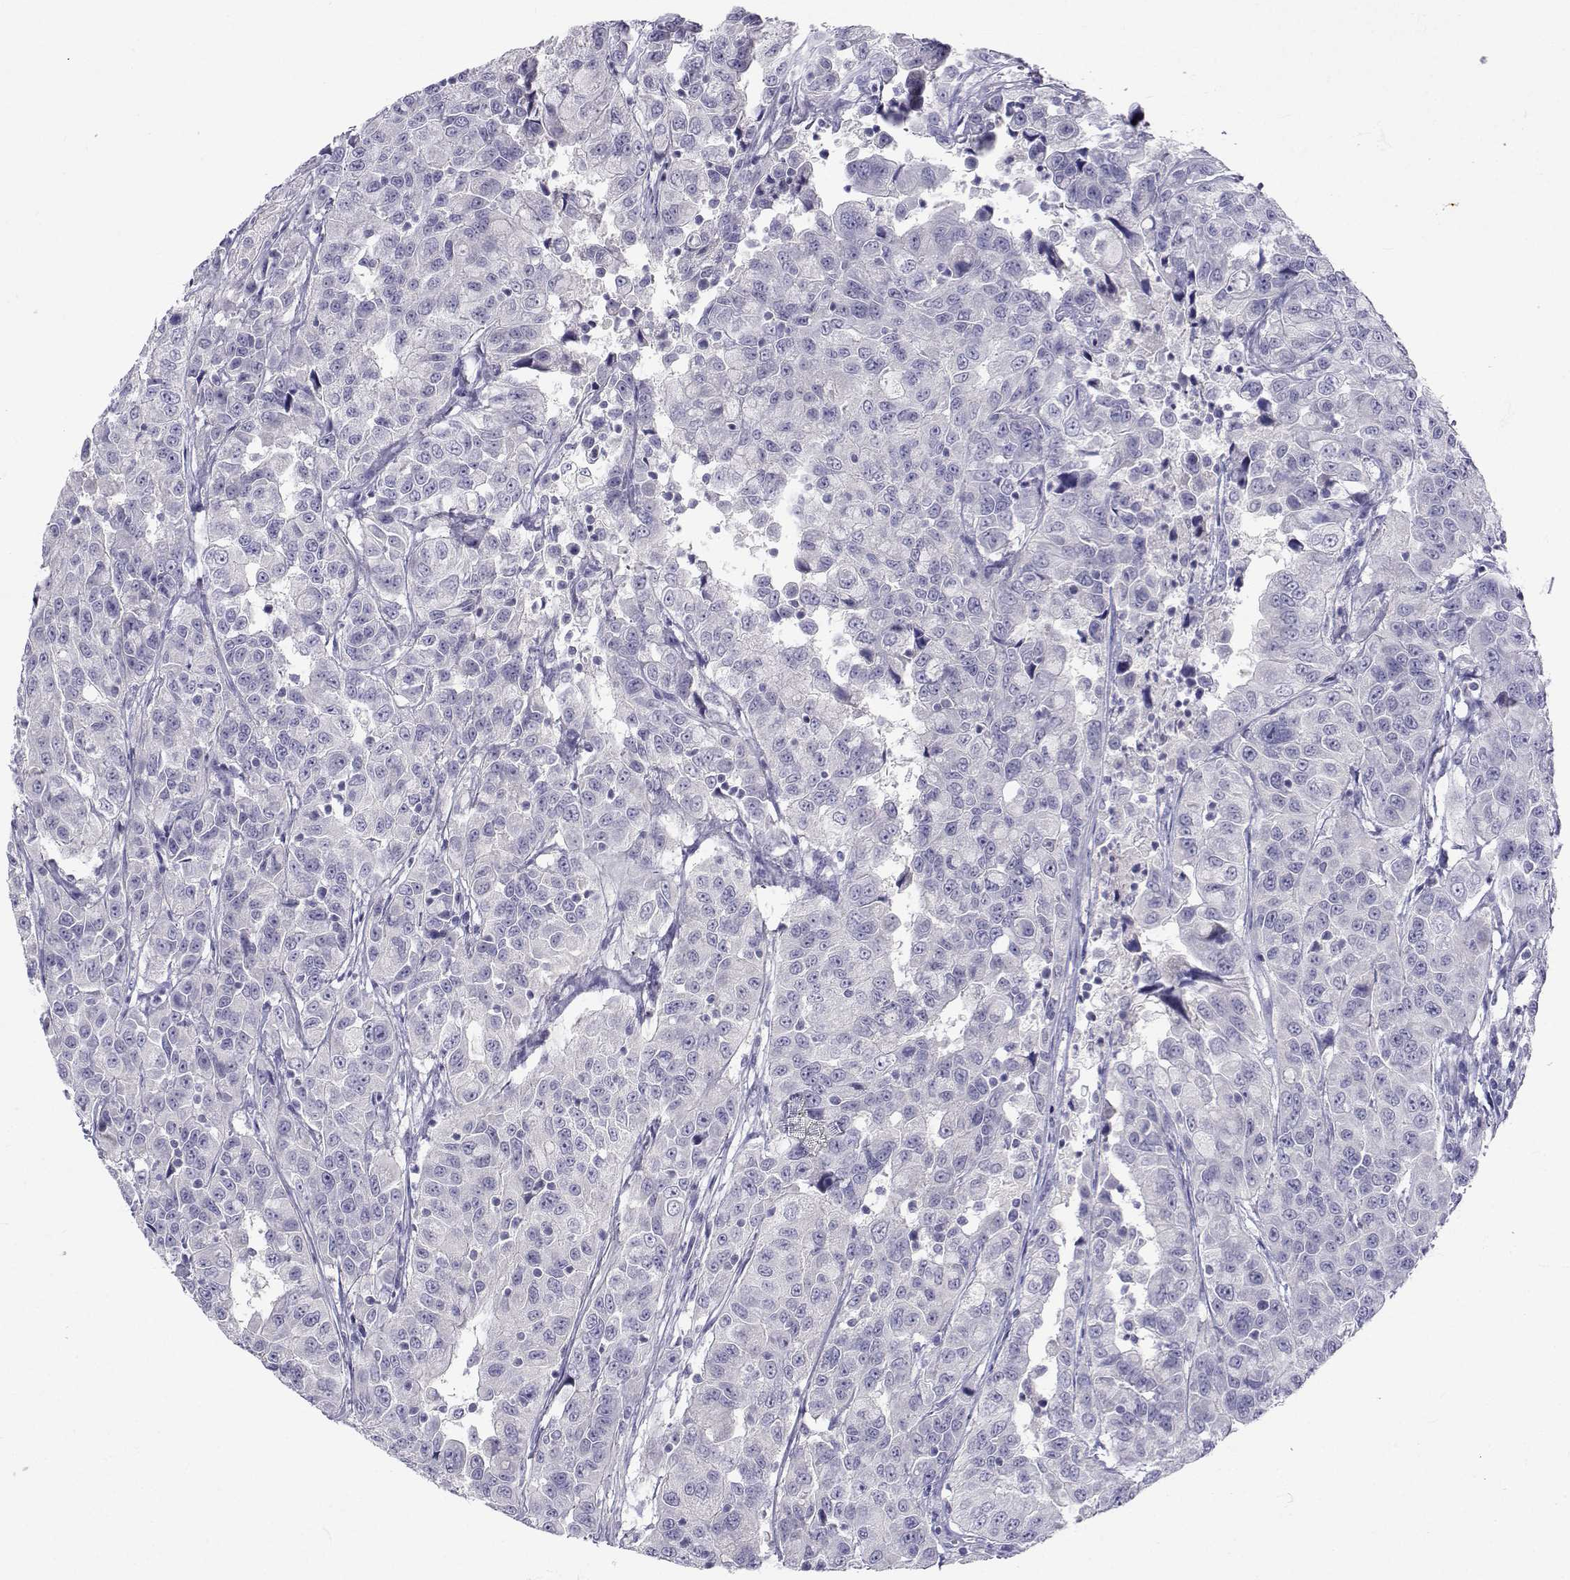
{"staining": {"intensity": "negative", "quantity": "none", "location": "none"}, "tissue": "urothelial cancer", "cell_type": "Tumor cells", "image_type": "cancer", "snomed": [{"axis": "morphology", "description": "Urothelial carcinoma, NOS"}, {"axis": "morphology", "description": "Urothelial carcinoma, High grade"}, {"axis": "topography", "description": "Urinary bladder"}], "caption": "The photomicrograph reveals no significant staining in tumor cells of urothelial cancer.", "gene": "SLC6A3", "patient": {"sex": "female", "age": 73}}